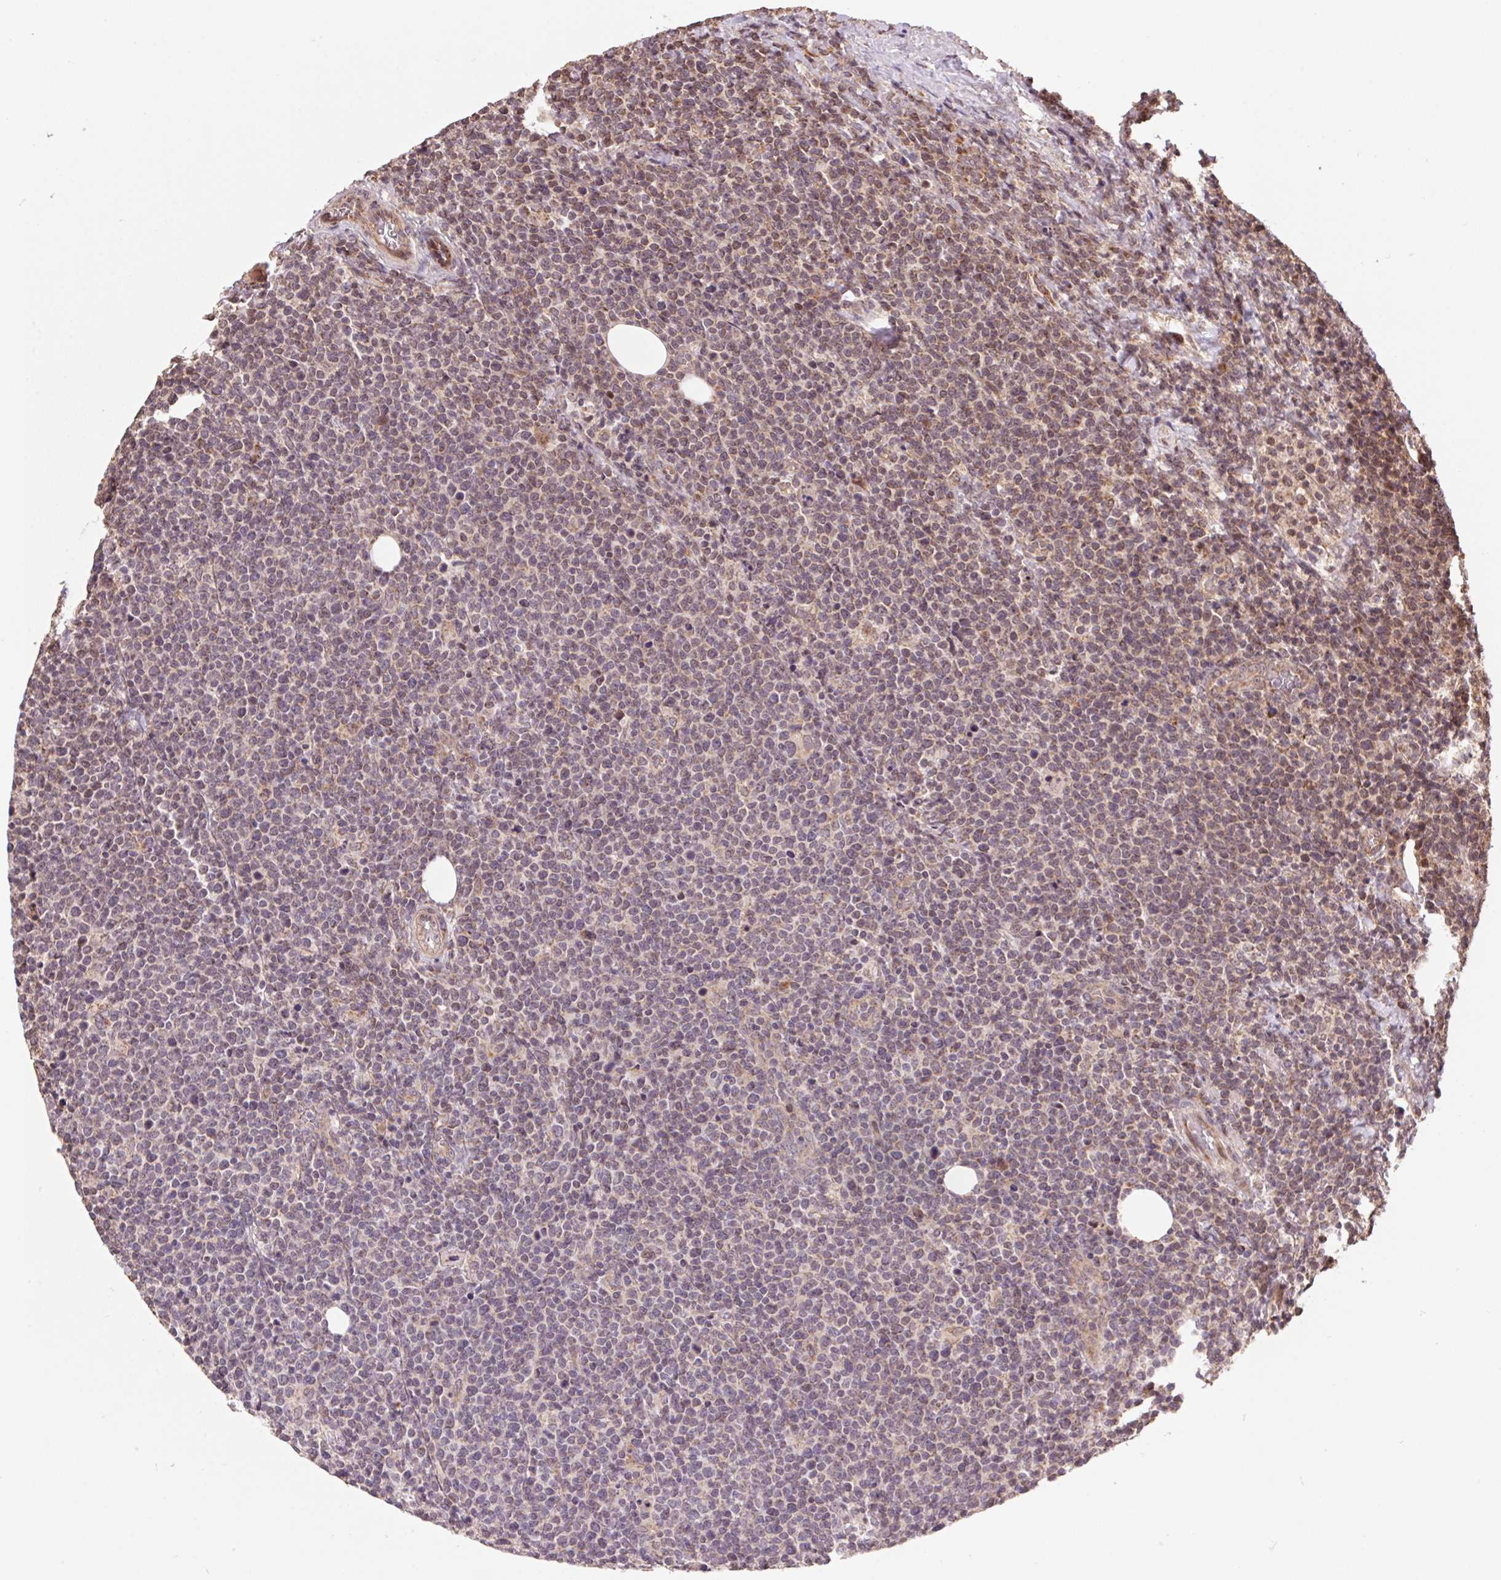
{"staining": {"intensity": "weak", "quantity": "<25%", "location": "cytoplasmic/membranous"}, "tissue": "lymphoma", "cell_type": "Tumor cells", "image_type": "cancer", "snomed": [{"axis": "morphology", "description": "Malignant lymphoma, non-Hodgkin's type, High grade"}, {"axis": "topography", "description": "Lymph node"}], "caption": "An immunohistochemistry (IHC) histopathology image of high-grade malignant lymphoma, non-Hodgkin's type is shown. There is no staining in tumor cells of high-grade malignant lymphoma, non-Hodgkin's type.", "gene": "PDHA1", "patient": {"sex": "male", "age": 61}}